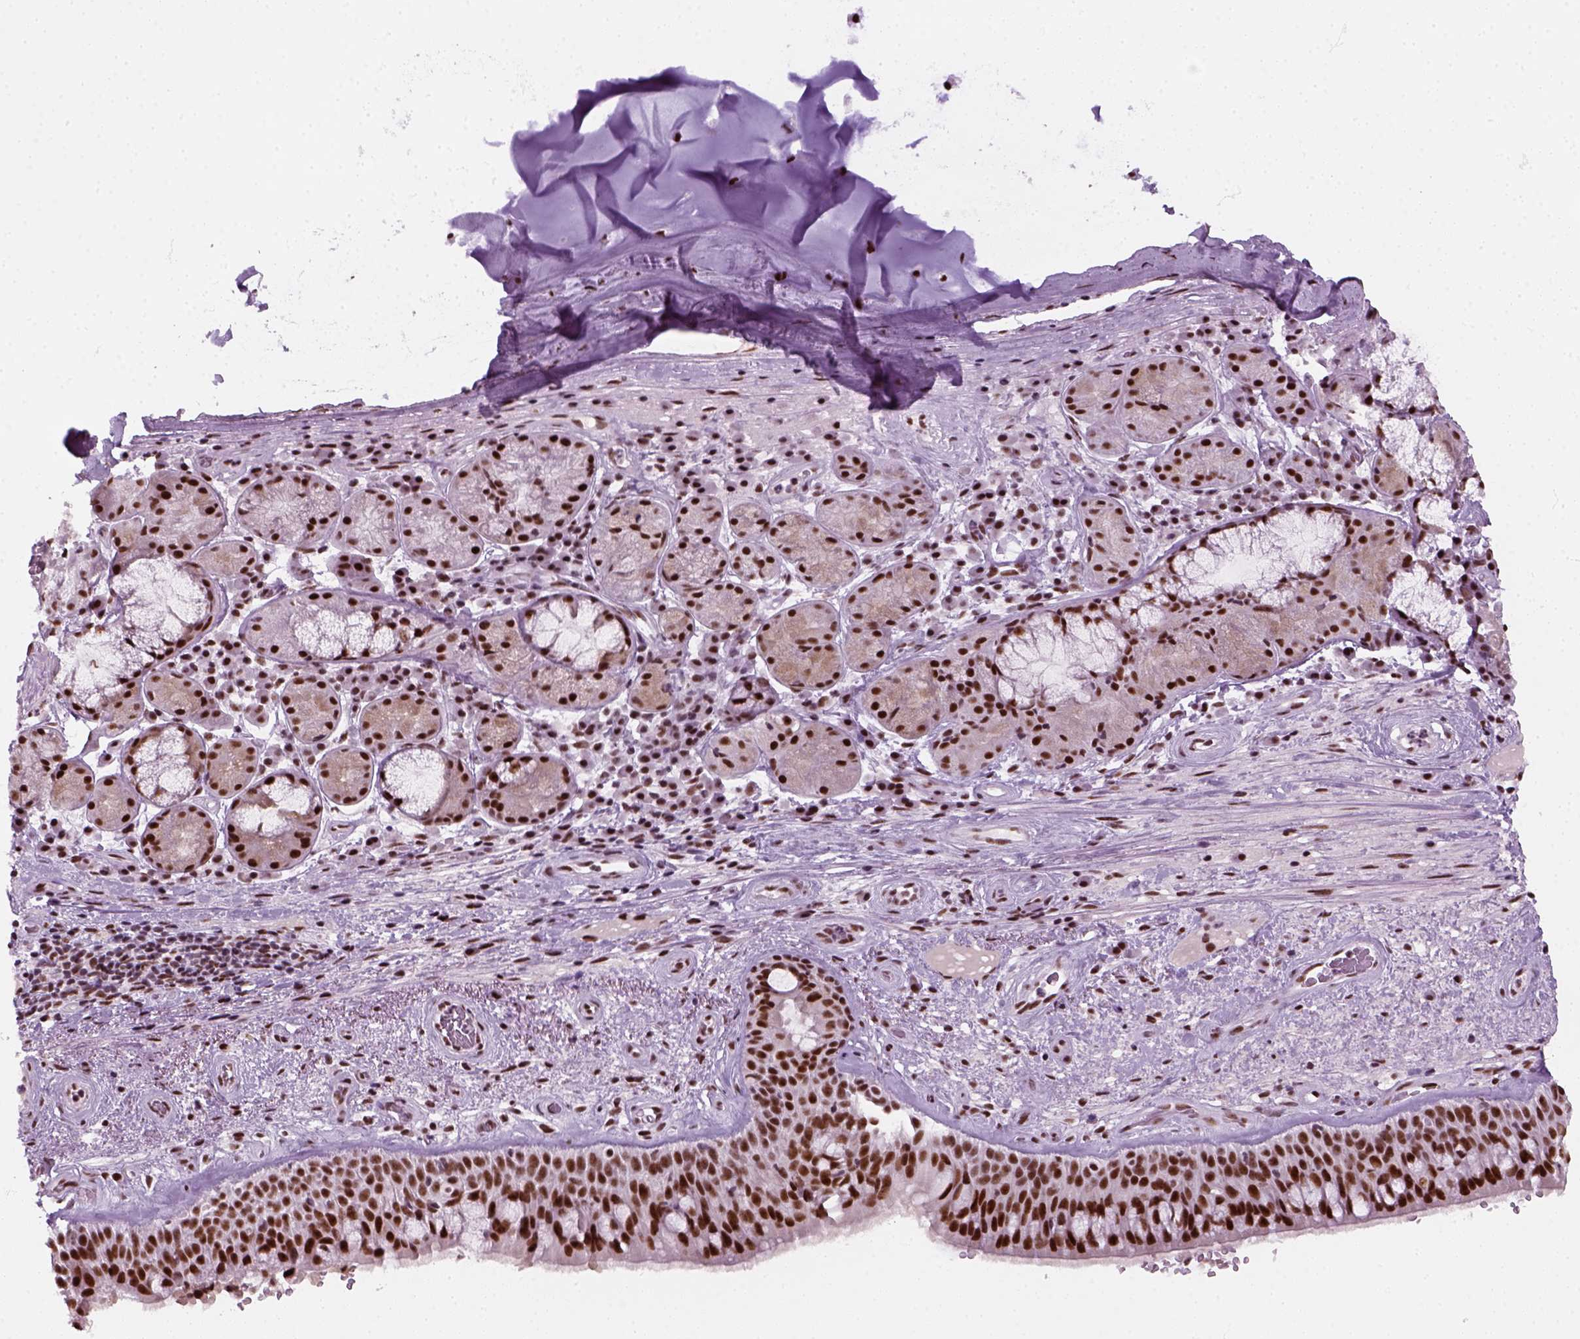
{"staining": {"intensity": "strong", "quantity": ">75%", "location": "nuclear"}, "tissue": "bronchus", "cell_type": "Respiratory epithelial cells", "image_type": "normal", "snomed": [{"axis": "morphology", "description": "Normal tissue, NOS"}, {"axis": "topography", "description": "Bronchus"}], "caption": "Benign bronchus reveals strong nuclear positivity in about >75% of respiratory epithelial cells.", "gene": "GTF2F1", "patient": {"sex": "male", "age": 48}}